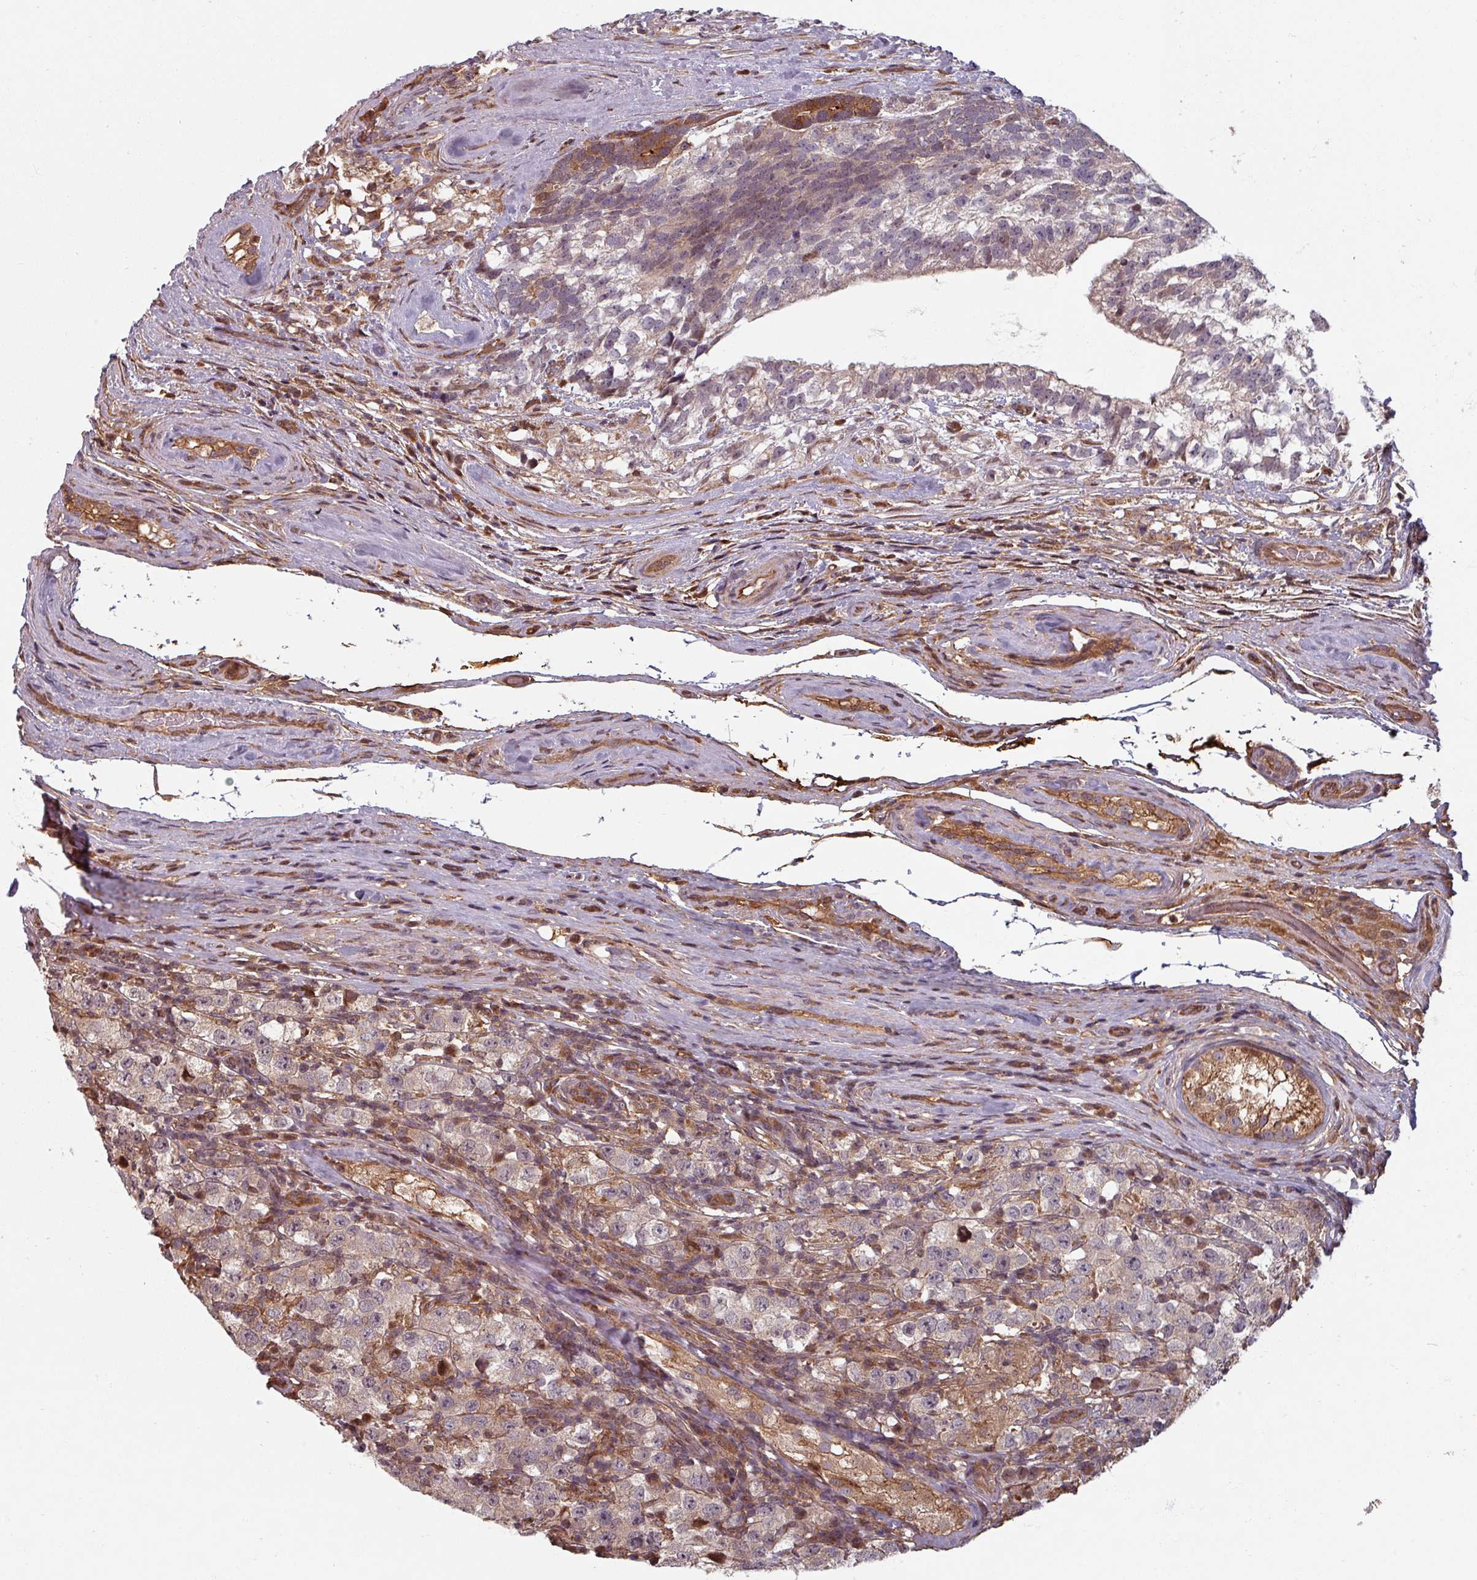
{"staining": {"intensity": "negative", "quantity": "none", "location": "none"}, "tissue": "testis cancer", "cell_type": "Tumor cells", "image_type": "cancer", "snomed": [{"axis": "morphology", "description": "Seminoma, NOS"}, {"axis": "morphology", "description": "Carcinoma, Embryonal, NOS"}, {"axis": "topography", "description": "Testis"}], "caption": "Immunohistochemistry (IHC) histopathology image of human embryonal carcinoma (testis) stained for a protein (brown), which displays no positivity in tumor cells.", "gene": "EID1", "patient": {"sex": "male", "age": 41}}